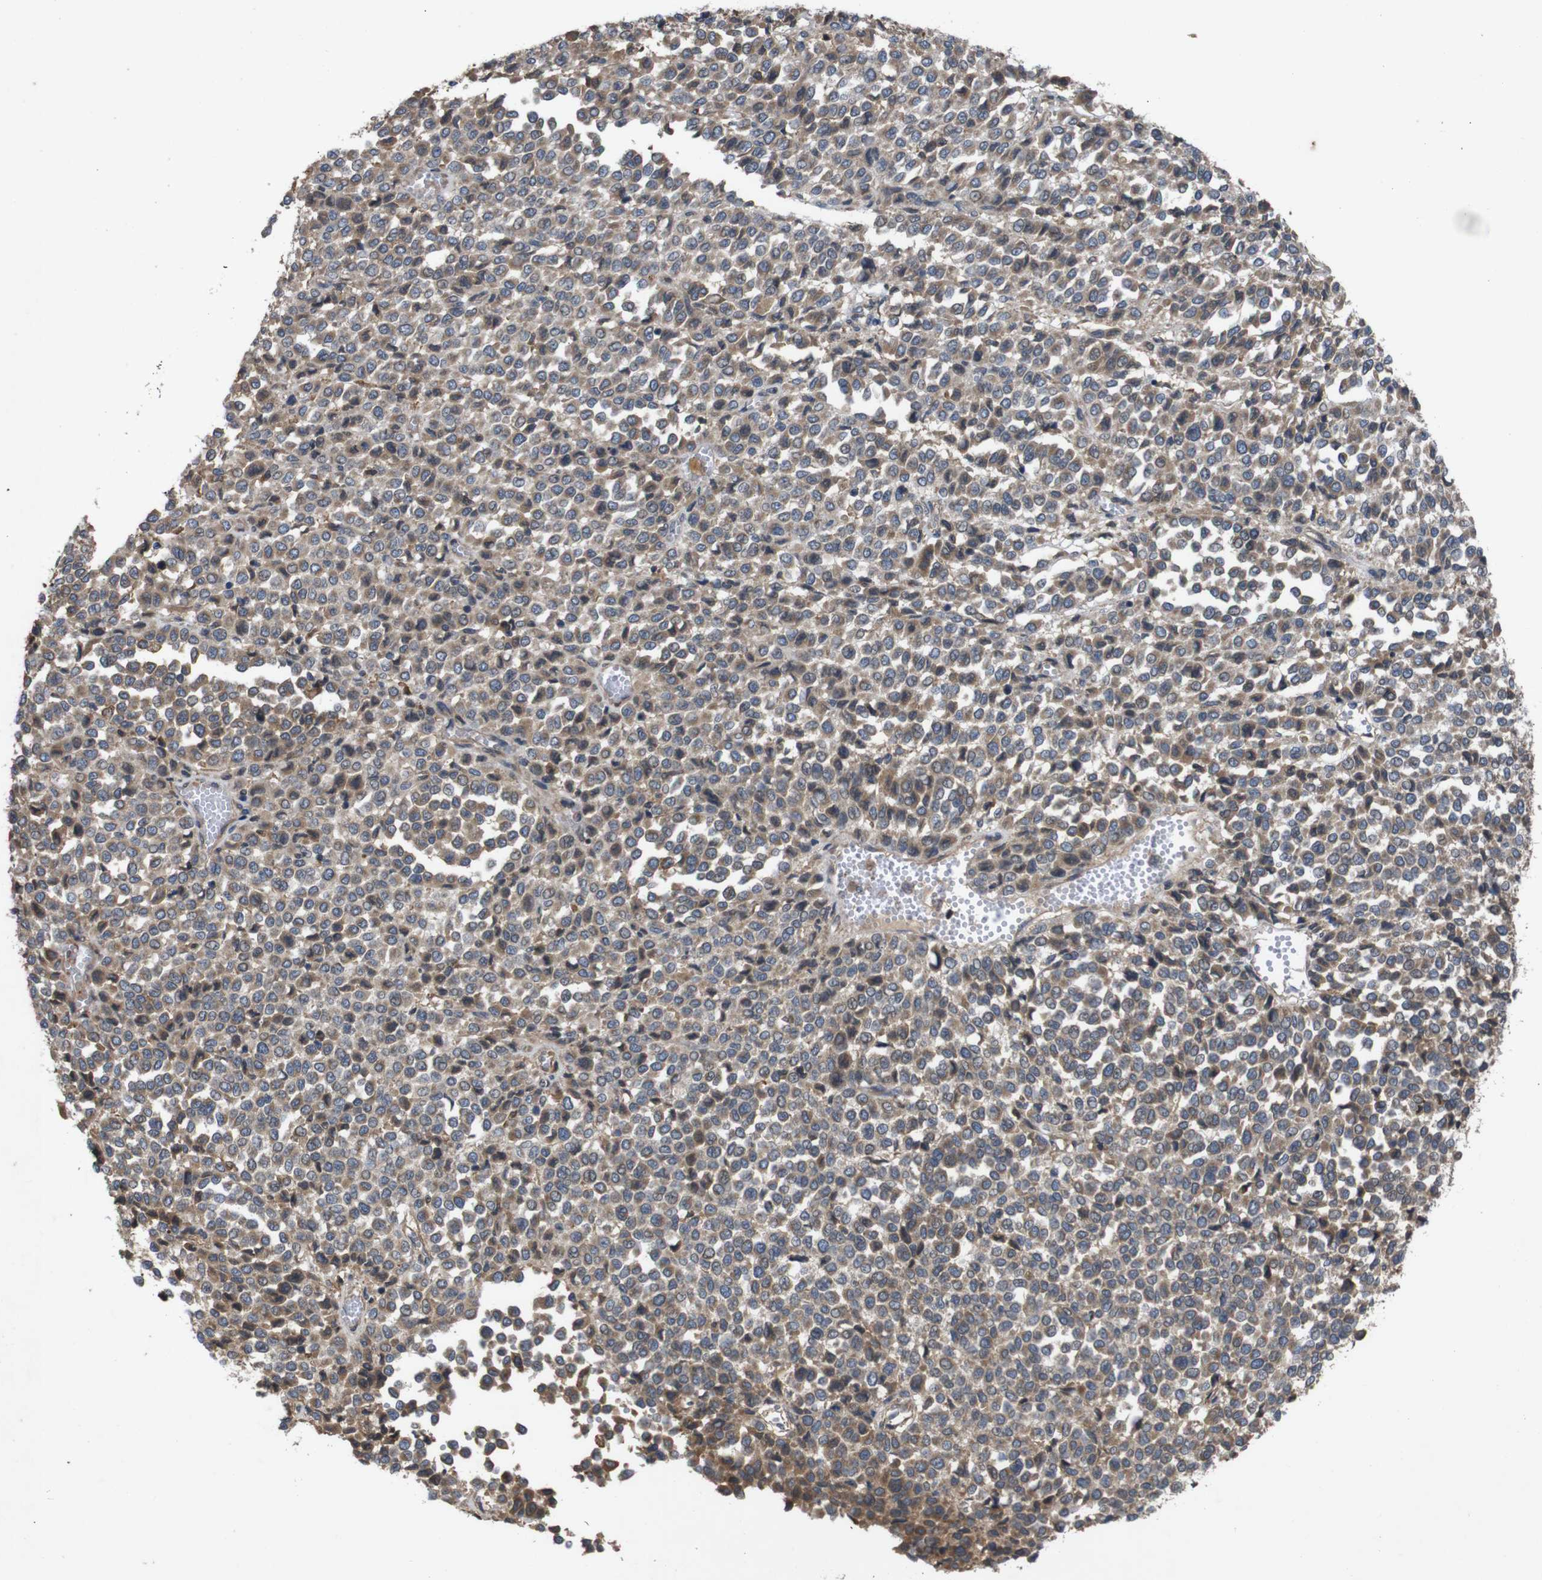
{"staining": {"intensity": "weak", "quantity": ">75%", "location": "cytoplasmic/membranous"}, "tissue": "melanoma", "cell_type": "Tumor cells", "image_type": "cancer", "snomed": [{"axis": "morphology", "description": "Malignant melanoma, Metastatic site"}, {"axis": "topography", "description": "Pancreas"}], "caption": "Immunohistochemistry (IHC) image of neoplastic tissue: human melanoma stained using IHC displays low levels of weak protein expression localized specifically in the cytoplasmic/membranous of tumor cells, appearing as a cytoplasmic/membranous brown color.", "gene": "PTPN1", "patient": {"sex": "female", "age": 30}}